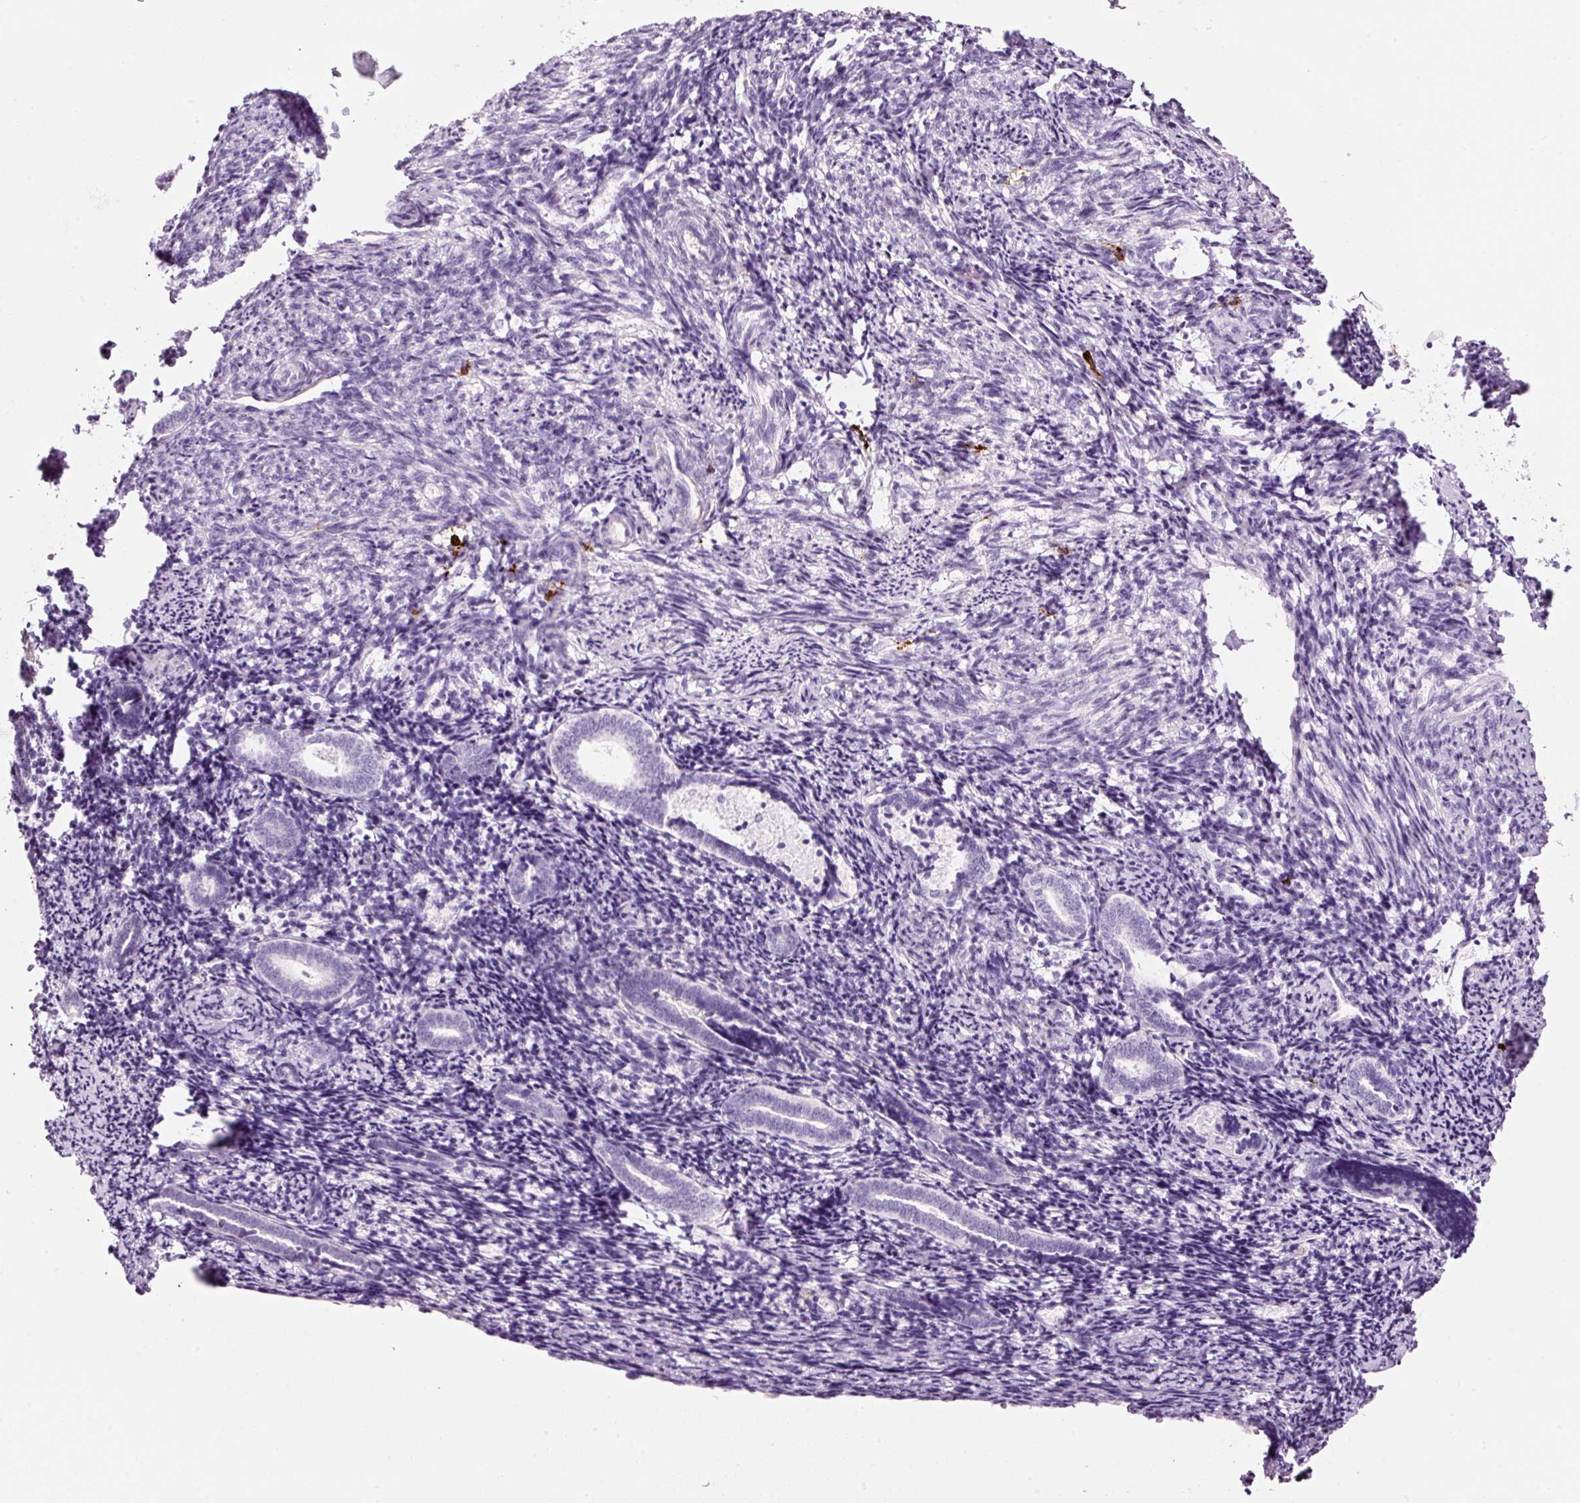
{"staining": {"intensity": "negative", "quantity": "none", "location": "none"}, "tissue": "endometrium", "cell_type": "Cells in endometrial stroma", "image_type": "normal", "snomed": [{"axis": "morphology", "description": "Normal tissue, NOS"}, {"axis": "topography", "description": "Endometrium"}], "caption": "Immunohistochemical staining of normal endometrium displays no significant staining in cells in endometrial stroma. The staining is performed using DAB (3,3'-diaminobenzidine) brown chromogen with nuclei counter-stained in using hematoxylin.", "gene": "CMA1", "patient": {"sex": "female", "age": 54}}